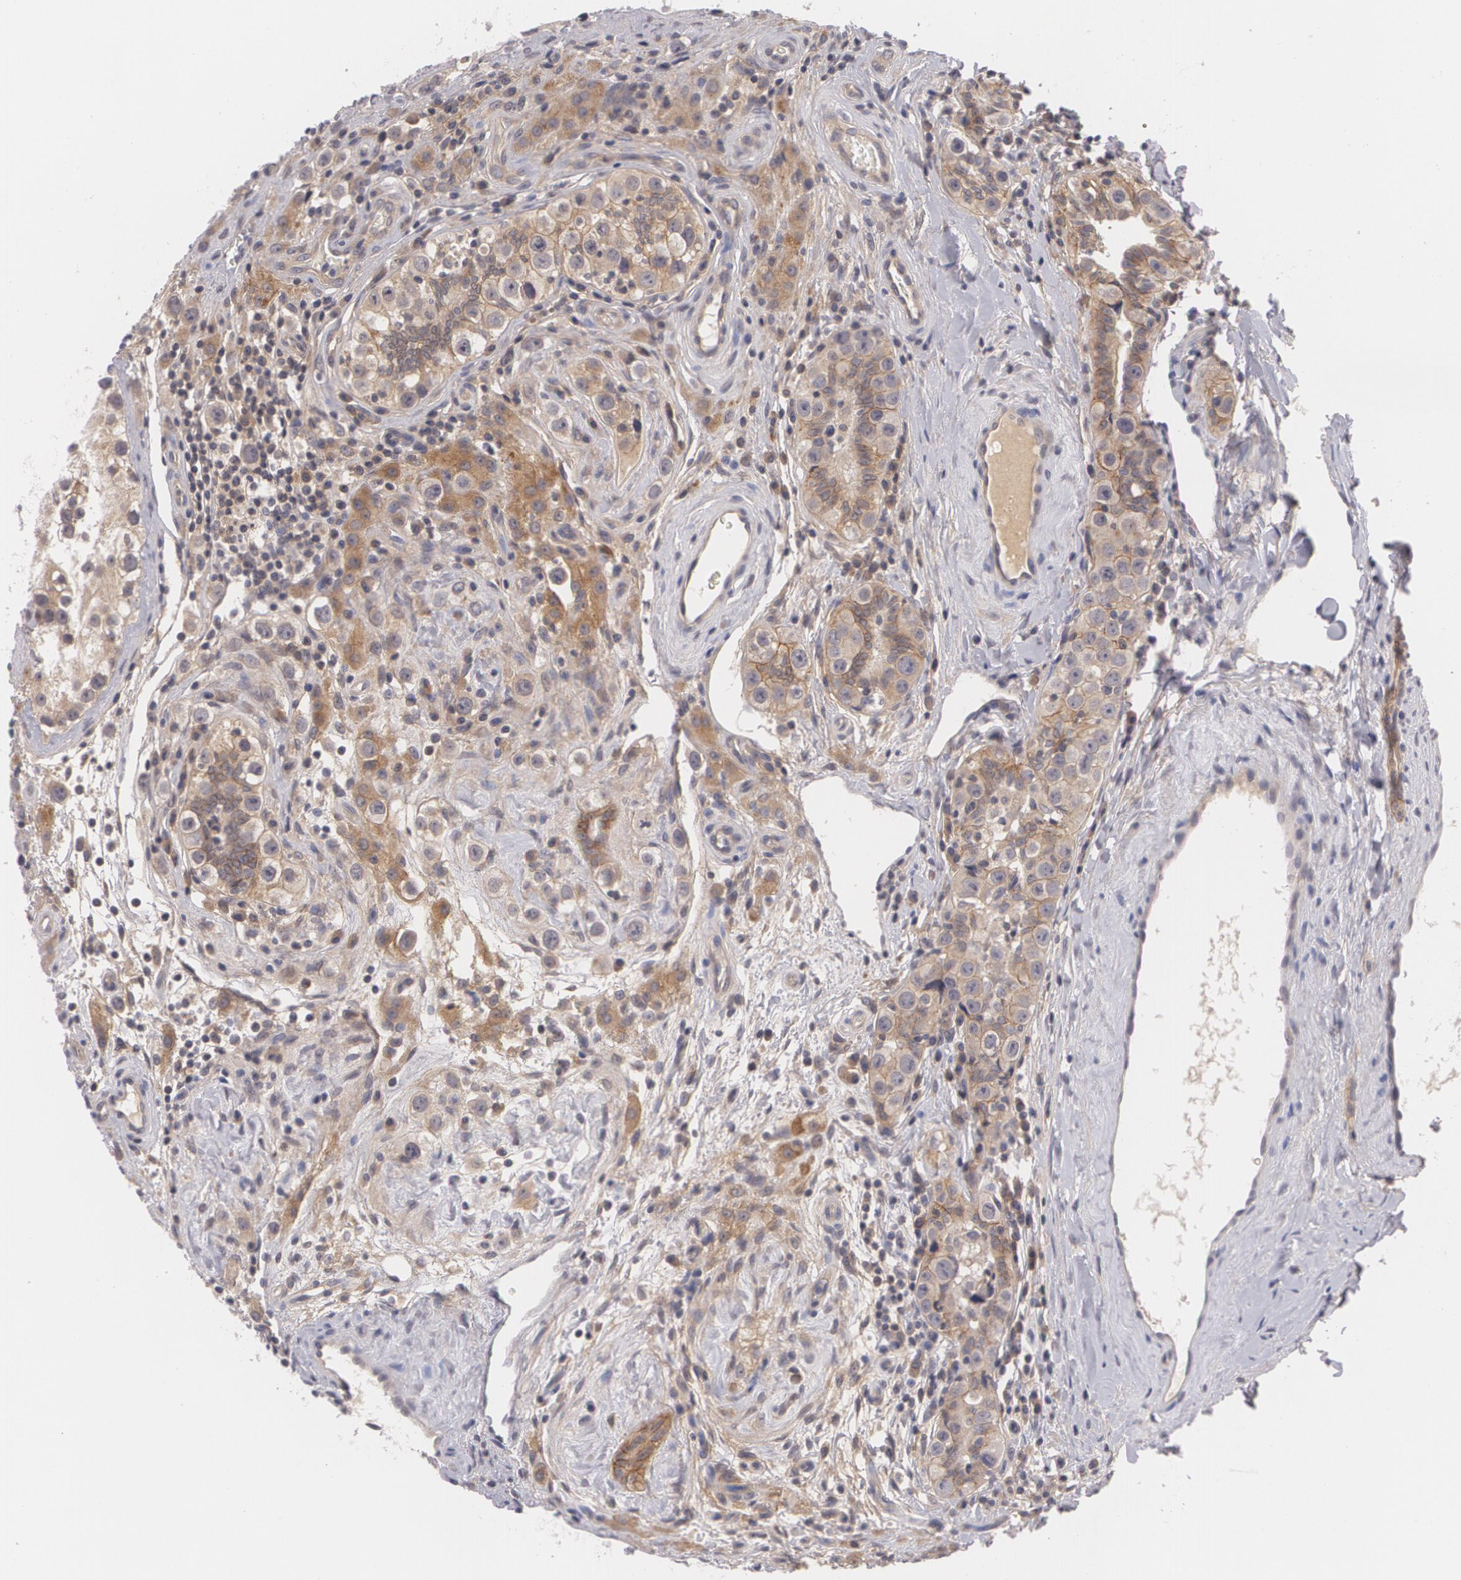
{"staining": {"intensity": "moderate", "quantity": ">75%", "location": "cytoplasmic/membranous"}, "tissue": "testis cancer", "cell_type": "Tumor cells", "image_type": "cancer", "snomed": [{"axis": "morphology", "description": "Seminoma, NOS"}, {"axis": "topography", "description": "Testis"}], "caption": "Immunohistochemical staining of testis seminoma reveals moderate cytoplasmic/membranous protein expression in about >75% of tumor cells.", "gene": "CASK", "patient": {"sex": "male", "age": 32}}